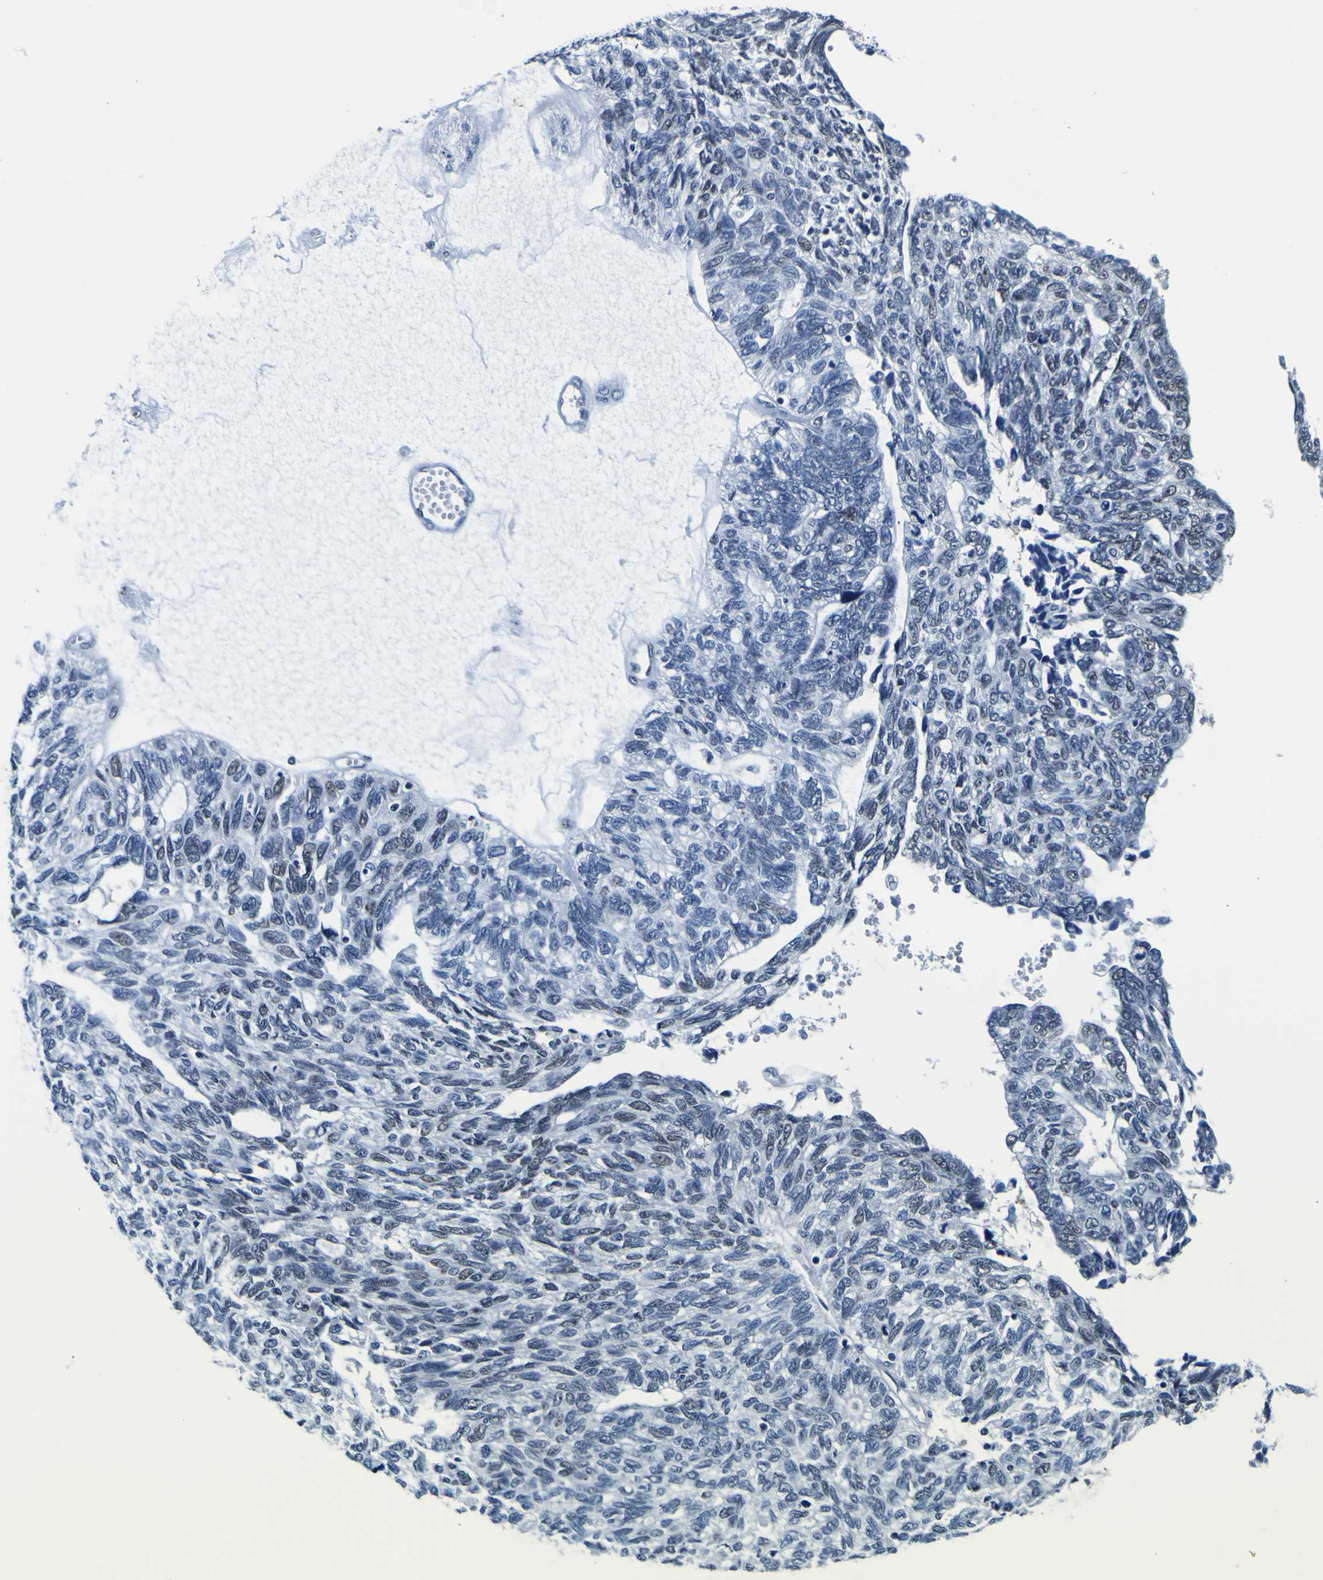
{"staining": {"intensity": "negative", "quantity": "none", "location": "none"}, "tissue": "ovarian cancer", "cell_type": "Tumor cells", "image_type": "cancer", "snomed": [{"axis": "morphology", "description": "Cystadenocarcinoma, serous, NOS"}, {"axis": "topography", "description": "Ovary"}], "caption": "Tumor cells show no significant protein positivity in ovarian serous cystadenocarcinoma.", "gene": "CUL4B", "patient": {"sex": "female", "age": 79}}